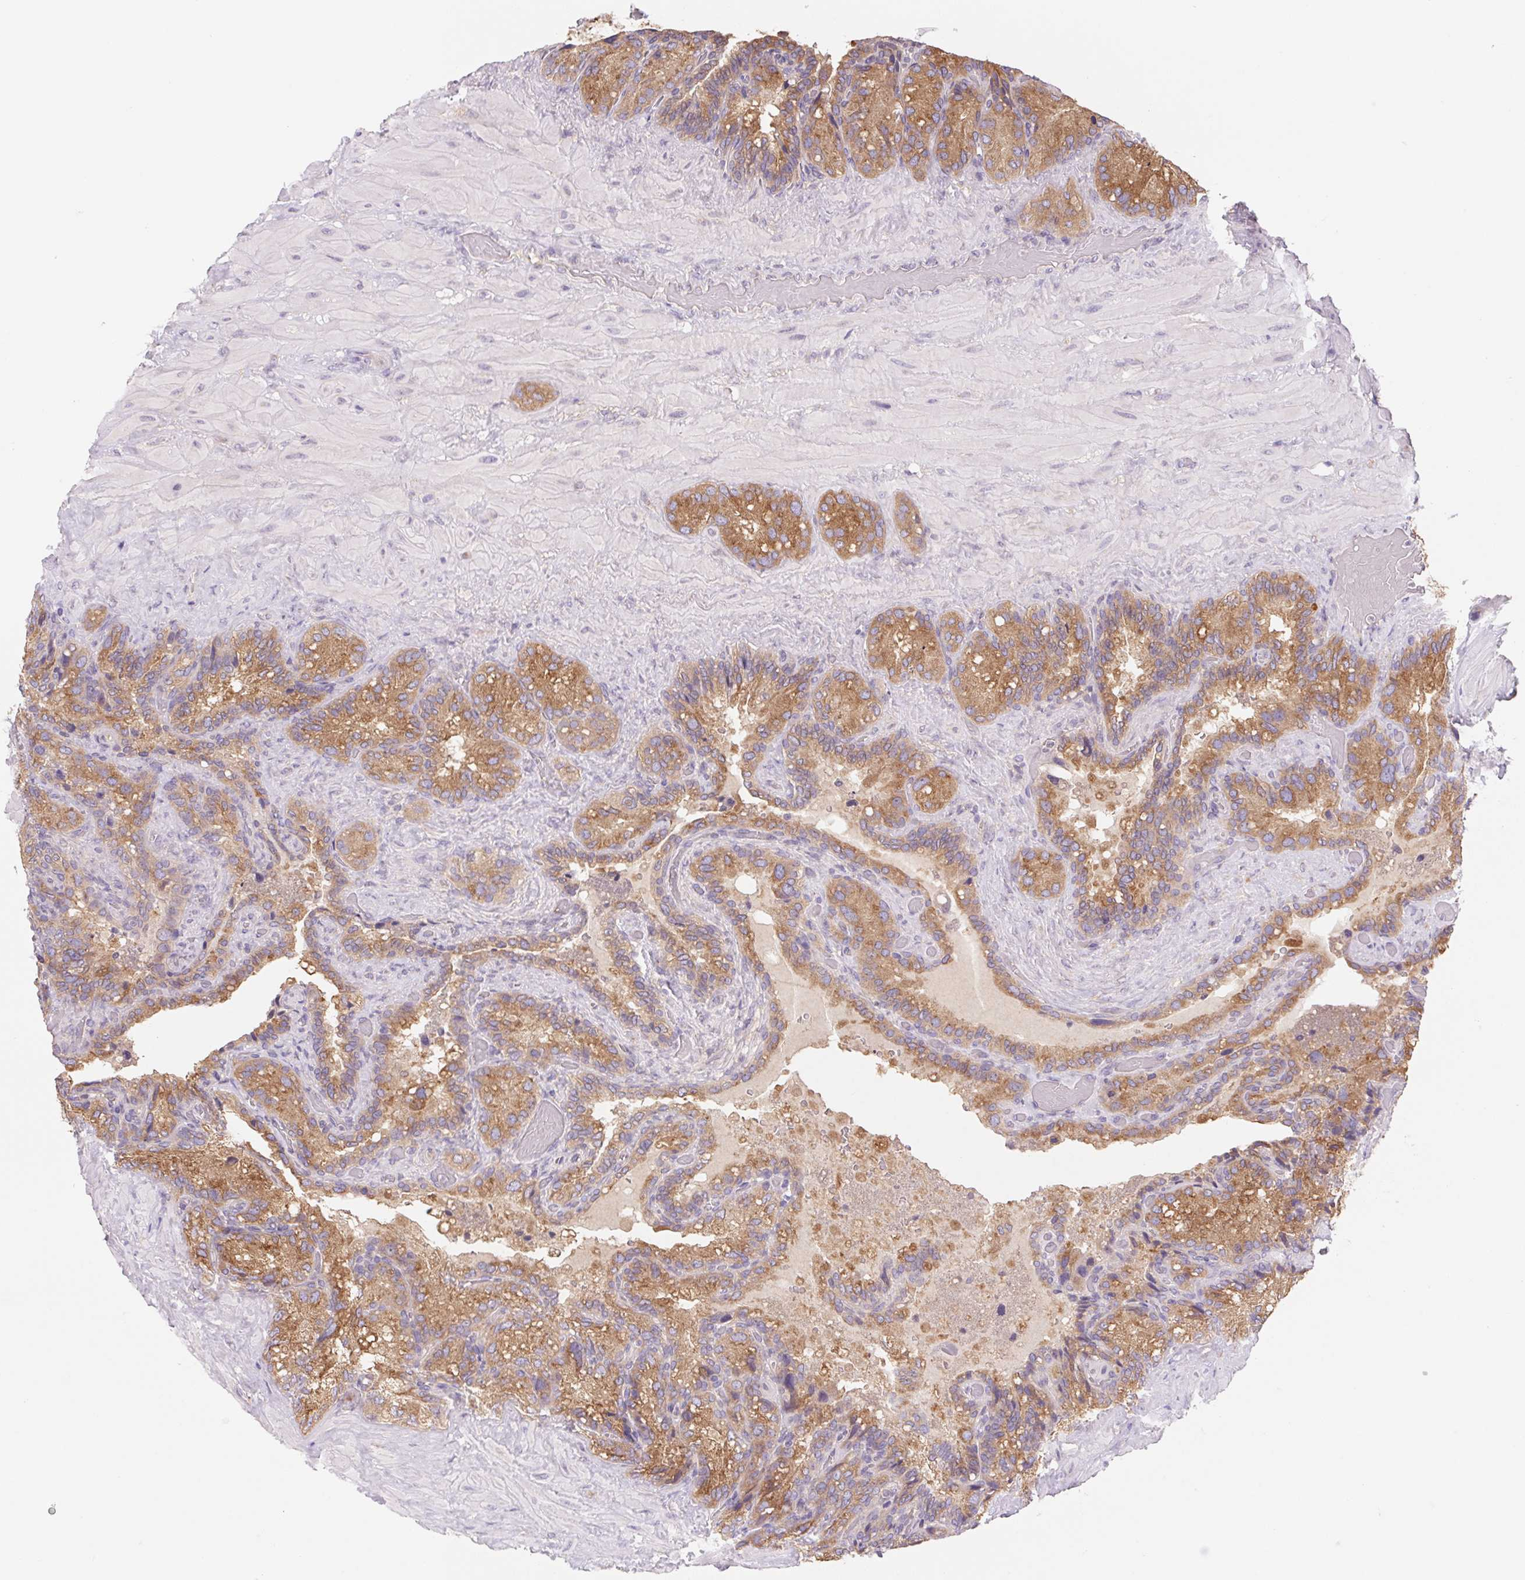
{"staining": {"intensity": "moderate", "quantity": ">75%", "location": "cytoplasmic/membranous"}, "tissue": "seminal vesicle", "cell_type": "Glandular cells", "image_type": "normal", "snomed": [{"axis": "morphology", "description": "Normal tissue, NOS"}, {"axis": "topography", "description": "Seminal veicle"}], "caption": "Seminal vesicle stained for a protein demonstrates moderate cytoplasmic/membranous positivity in glandular cells. The staining was performed using DAB (3,3'-diaminobenzidine), with brown indicating positive protein expression. Nuclei are stained blue with hematoxylin.", "gene": "RAB1A", "patient": {"sex": "male", "age": 60}}